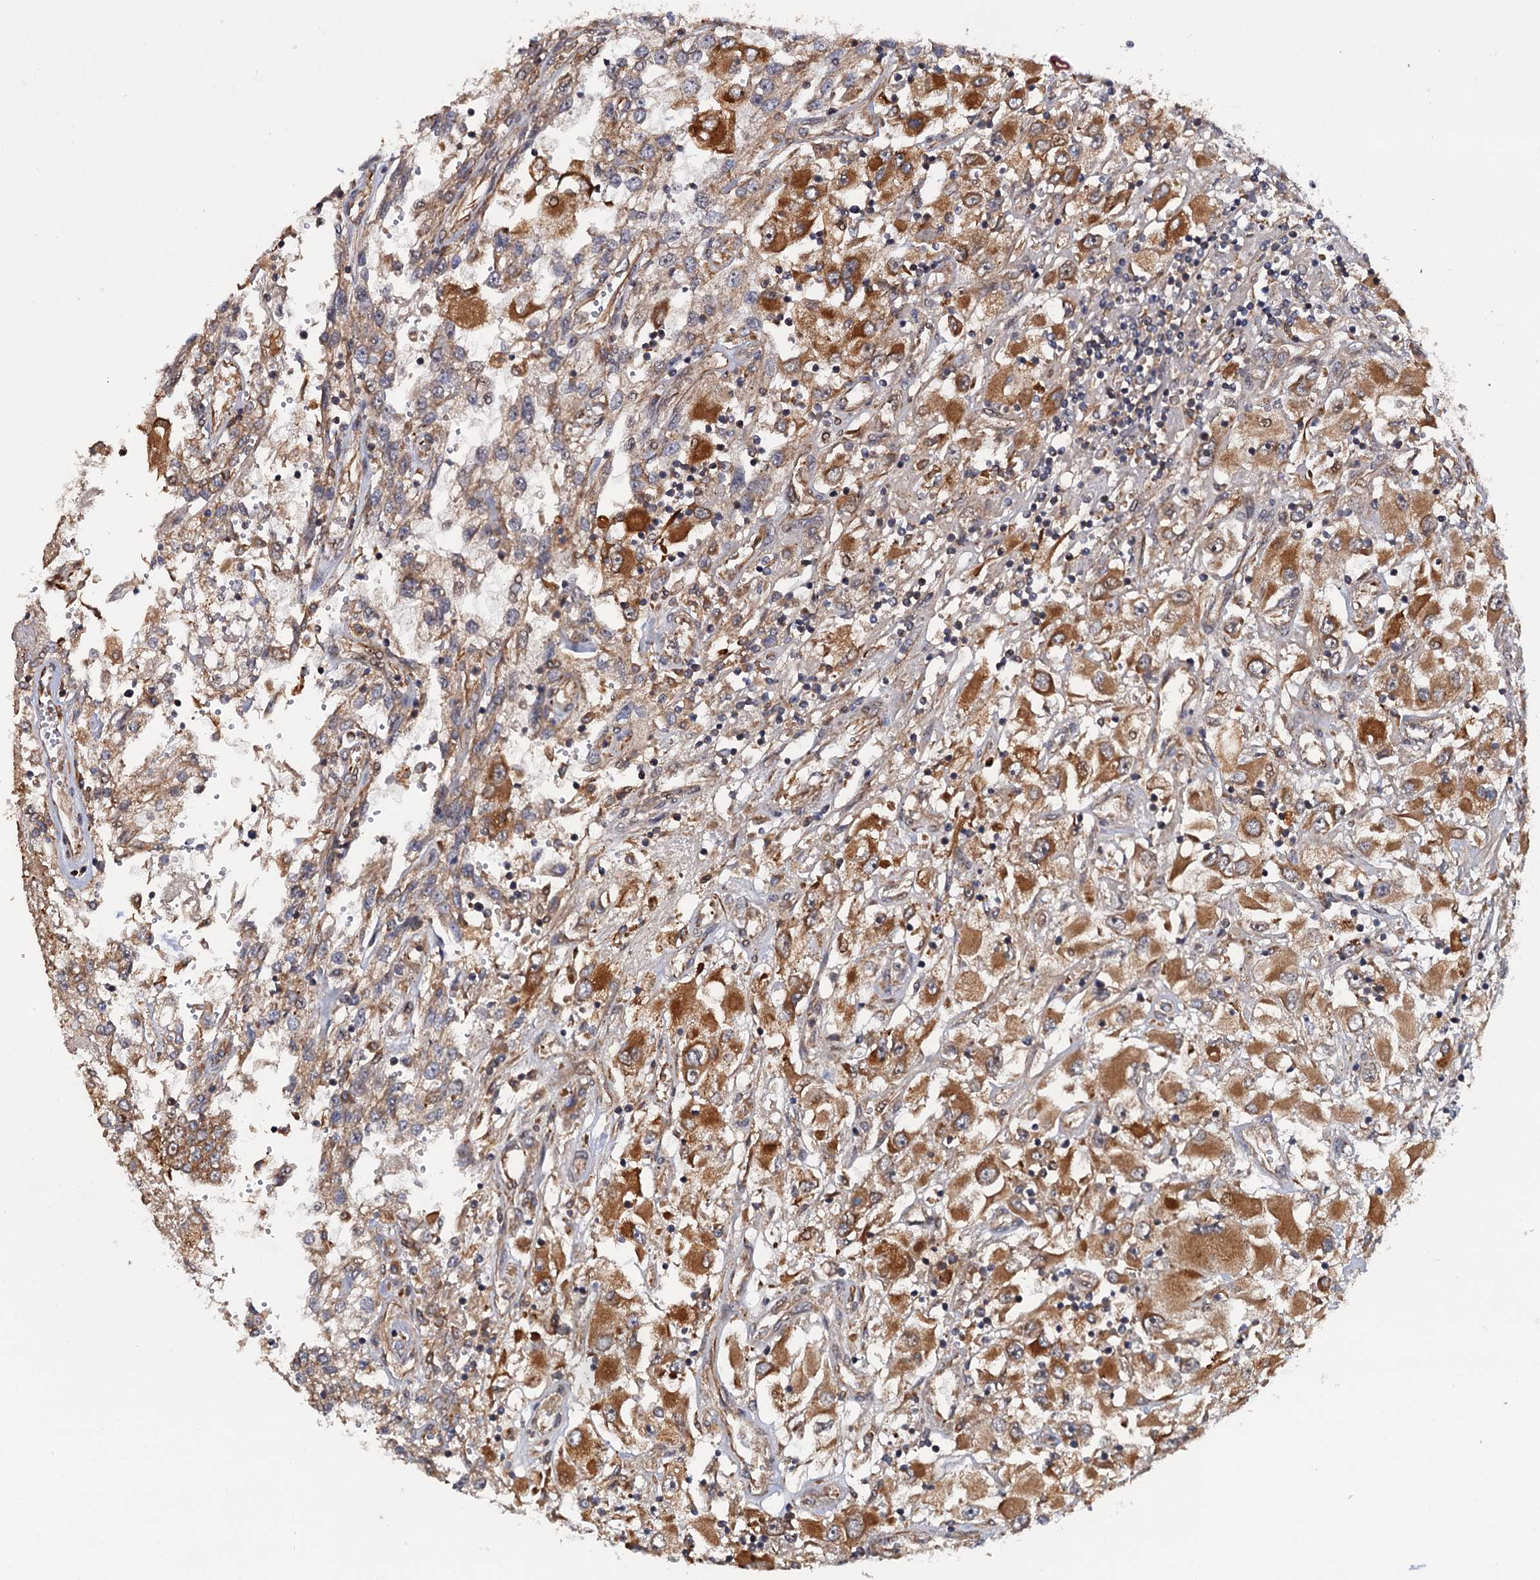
{"staining": {"intensity": "strong", "quantity": ">75%", "location": "cytoplasmic/membranous"}, "tissue": "renal cancer", "cell_type": "Tumor cells", "image_type": "cancer", "snomed": [{"axis": "morphology", "description": "Adenocarcinoma, NOS"}, {"axis": "topography", "description": "Kidney"}], "caption": "Immunohistochemical staining of renal adenocarcinoma reveals high levels of strong cytoplasmic/membranous protein expression in approximately >75% of tumor cells.", "gene": "FSIP1", "patient": {"sex": "female", "age": 52}}